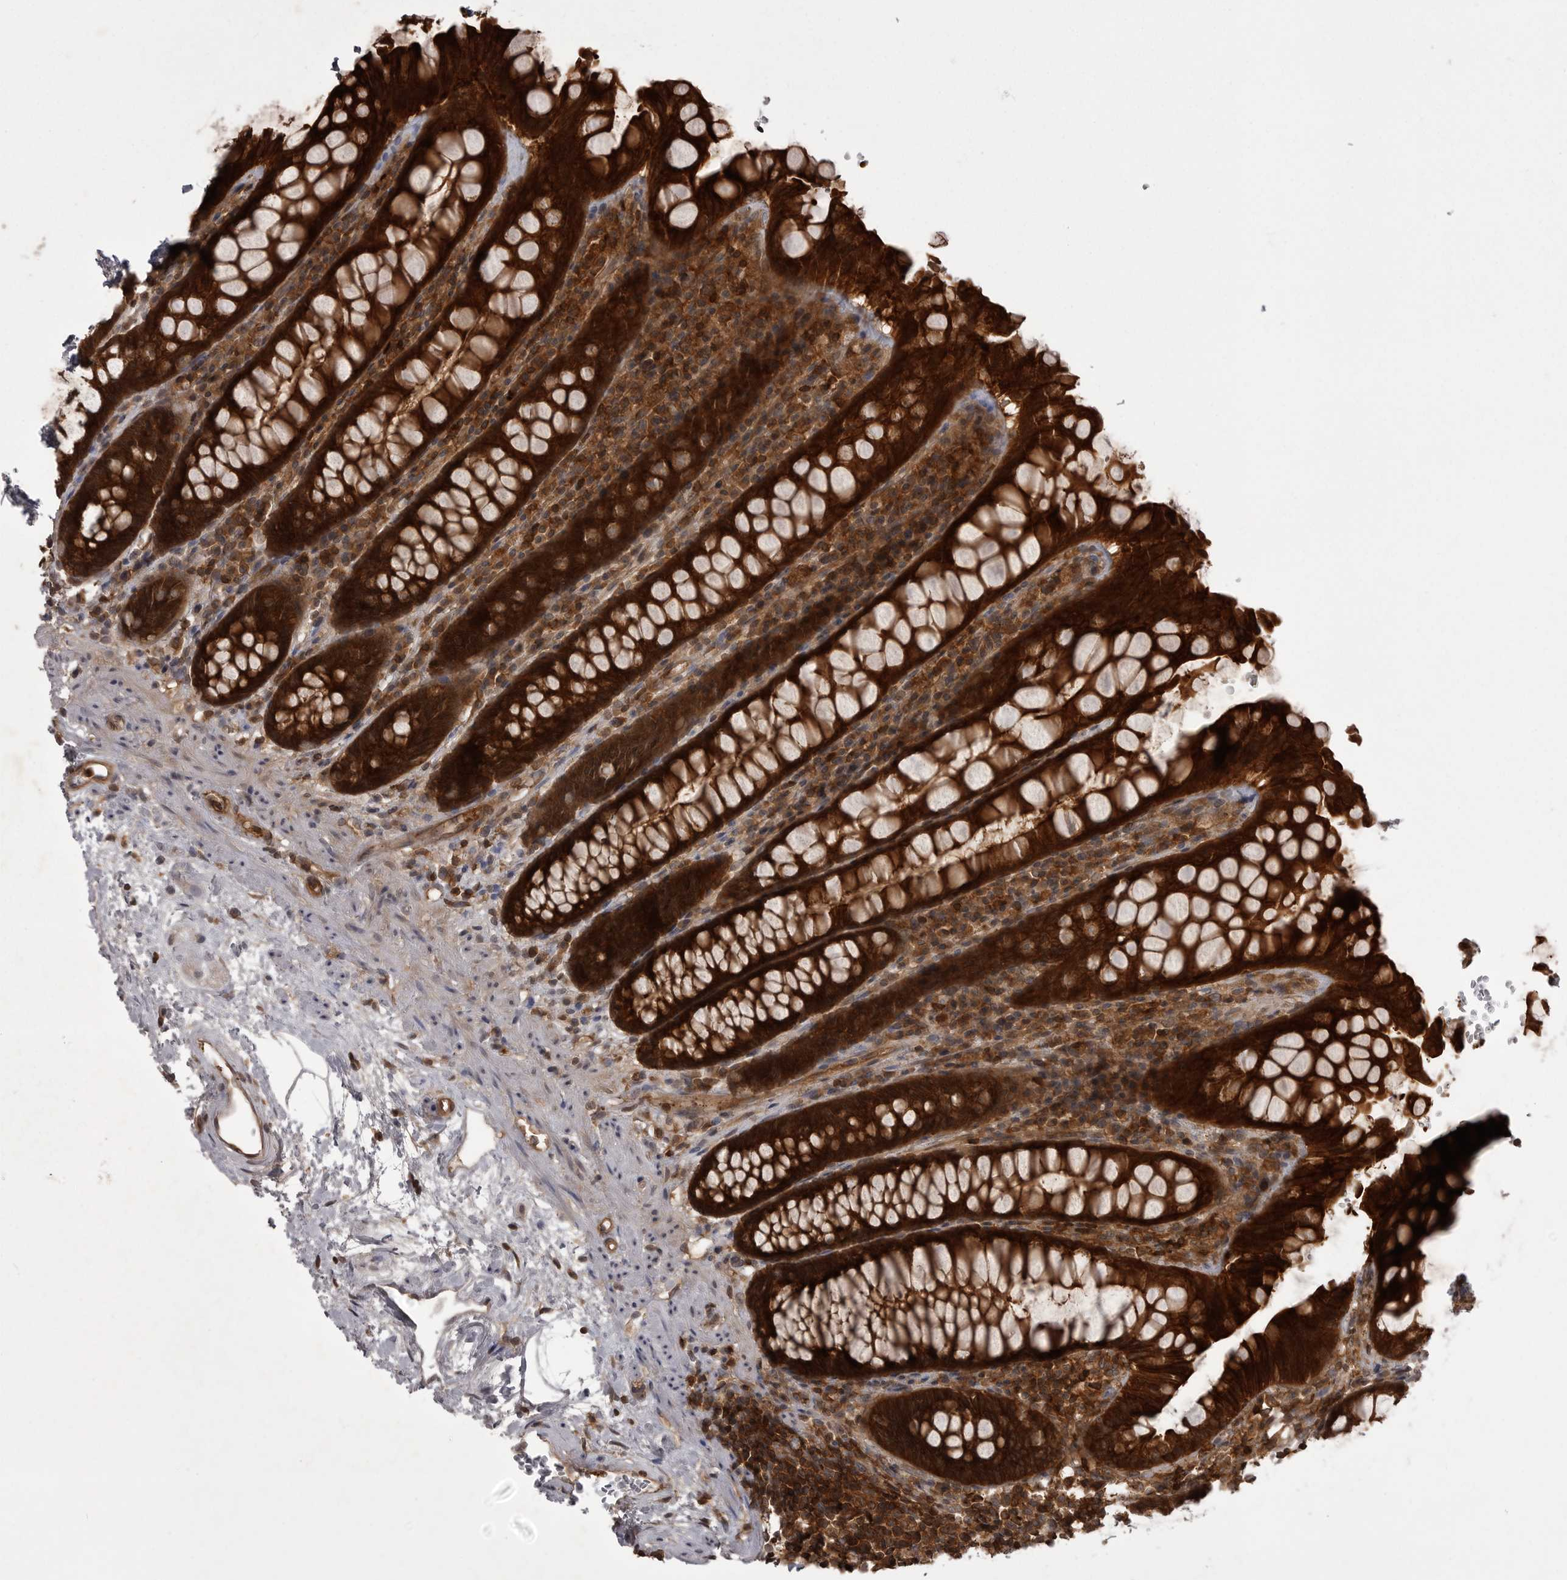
{"staining": {"intensity": "strong", "quantity": ">75%", "location": "cytoplasmic/membranous,nuclear"}, "tissue": "rectum", "cell_type": "Glandular cells", "image_type": "normal", "snomed": [{"axis": "morphology", "description": "Normal tissue, NOS"}, {"axis": "topography", "description": "Rectum"}], "caption": "Protein staining reveals strong cytoplasmic/membranous,nuclear positivity in about >75% of glandular cells in benign rectum. (DAB (3,3'-diaminobenzidine) IHC, brown staining for protein, blue staining for nuclei).", "gene": "STK24", "patient": {"sex": "male", "age": 64}}